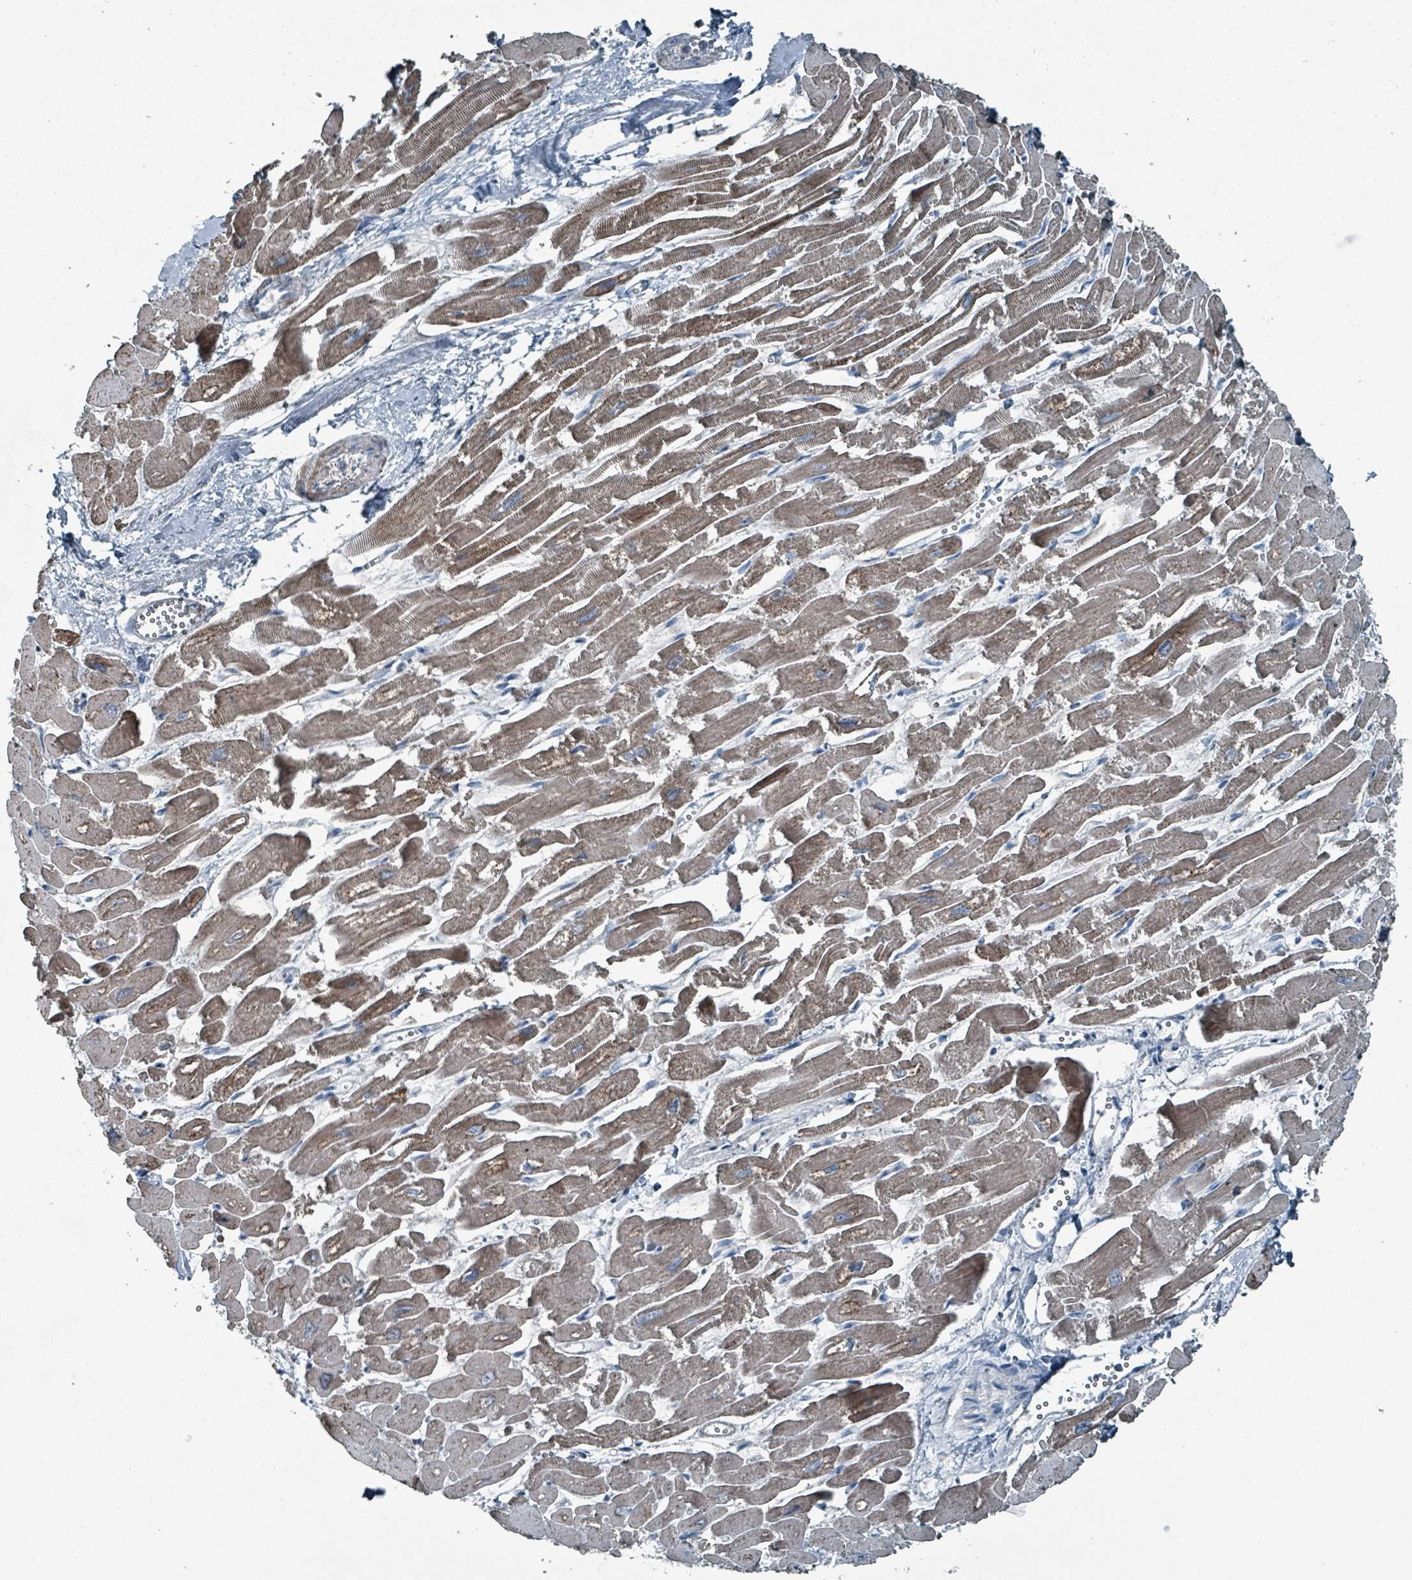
{"staining": {"intensity": "moderate", "quantity": ">75%", "location": "cytoplasmic/membranous"}, "tissue": "heart muscle", "cell_type": "Cardiomyocytes", "image_type": "normal", "snomed": [{"axis": "morphology", "description": "Normal tissue, NOS"}, {"axis": "topography", "description": "Heart"}], "caption": "Human heart muscle stained for a protein (brown) exhibits moderate cytoplasmic/membranous positive staining in approximately >75% of cardiomyocytes.", "gene": "ABHD18", "patient": {"sex": "male", "age": 54}}